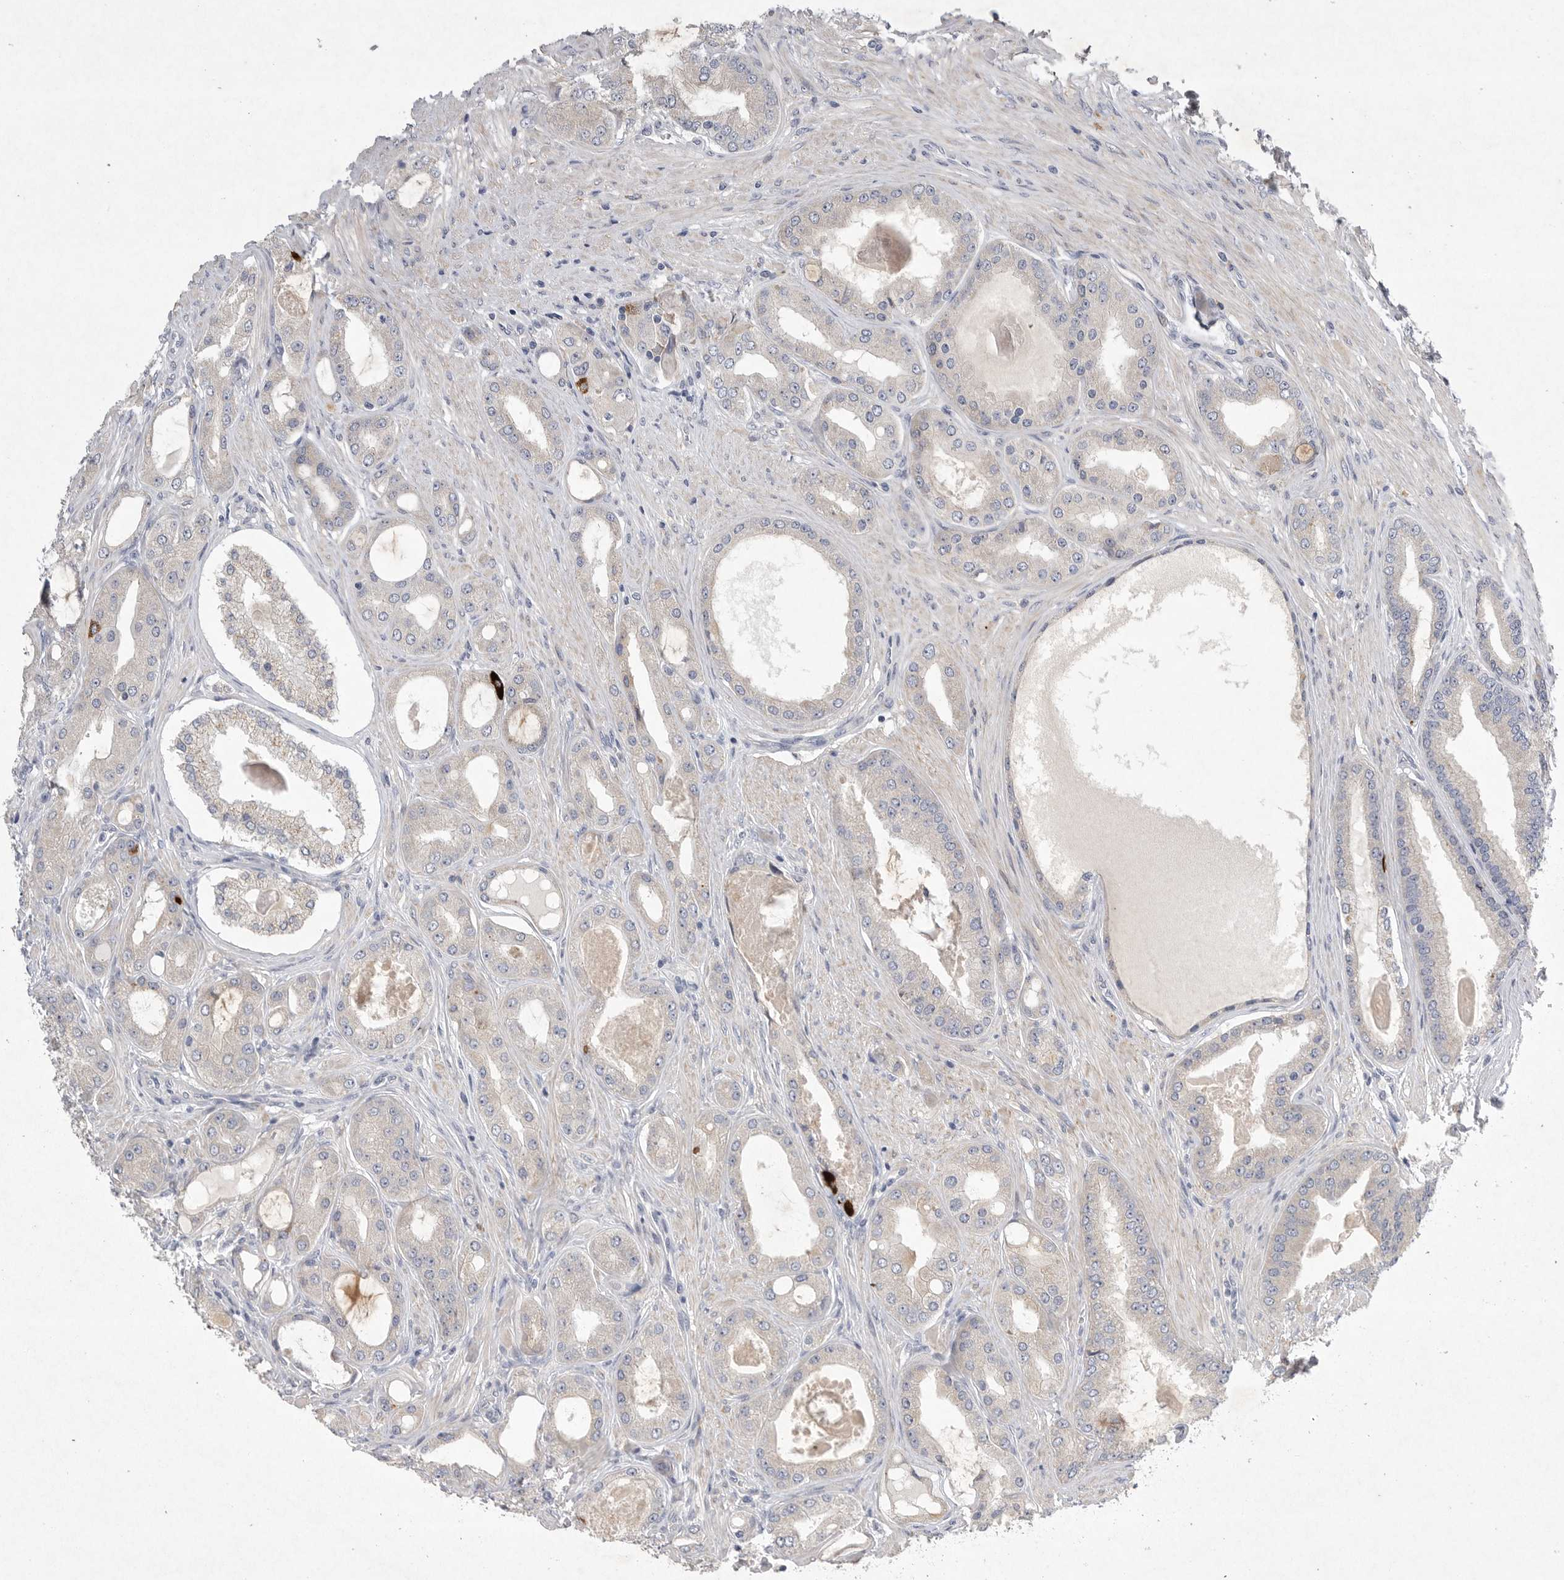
{"staining": {"intensity": "negative", "quantity": "none", "location": "none"}, "tissue": "prostate cancer", "cell_type": "Tumor cells", "image_type": "cancer", "snomed": [{"axis": "morphology", "description": "Adenocarcinoma, High grade"}, {"axis": "topography", "description": "Prostate"}], "caption": "Tumor cells are negative for protein expression in human prostate high-grade adenocarcinoma.", "gene": "EDEM3", "patient": {"sex": "male", "age": 60}}